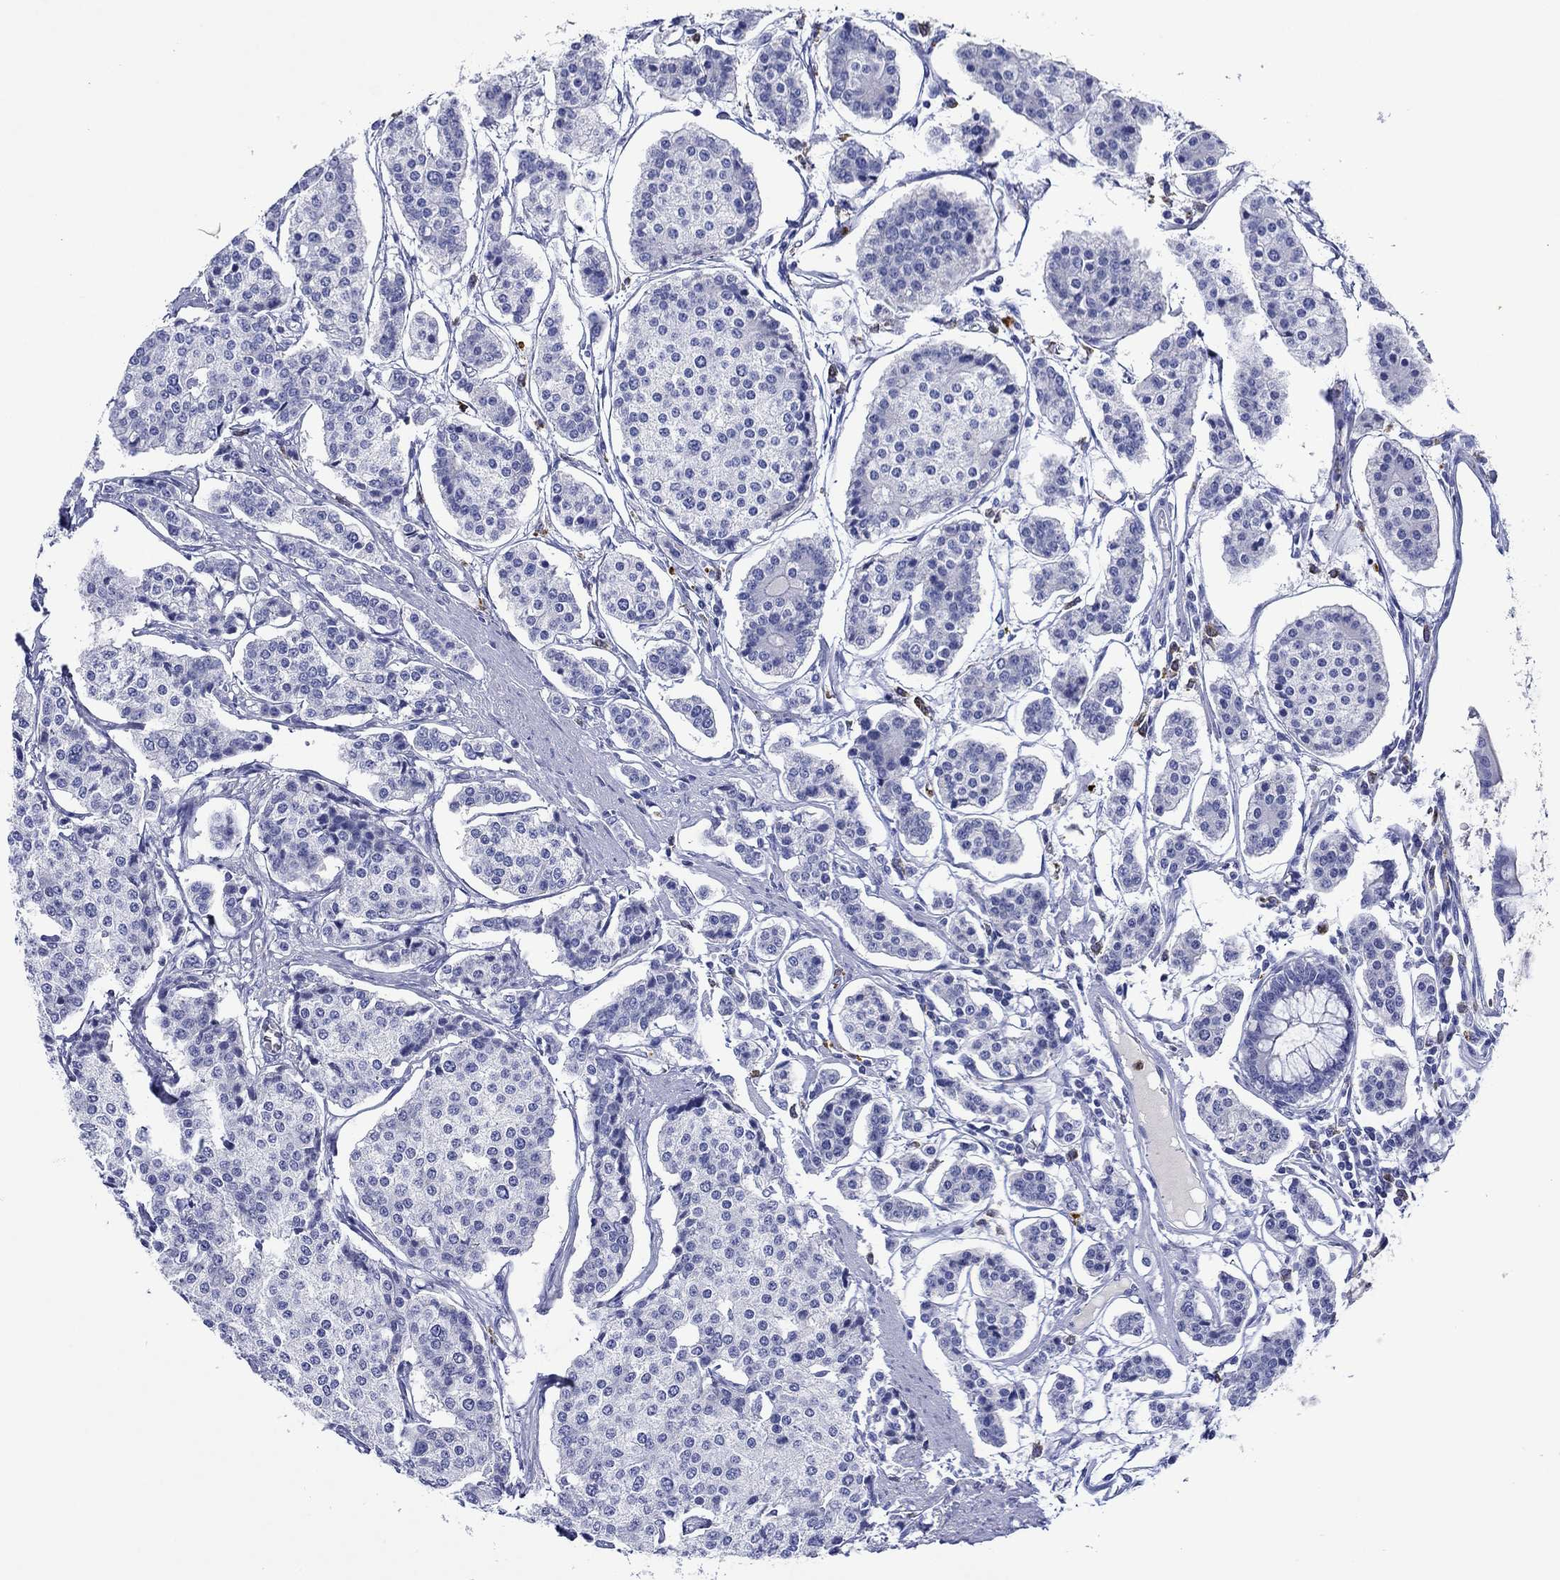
{"staining": {"intensity": "negative", "quantity": "none", "location": "none"}, "tissue": "carcinoid", "cell_type": "Tumor cells", "image_type": "cancer", "snomed": [{"axis": "morphology", "description": "Carcinoid, malignant, NOS"}, {"axis": "topography", "description": "Small intestine"}], "caption": "DAB (3,3'-diaminobenzidine) immunohistochemical staining of carcinoid demonstrates no significant expression in tumor cells. Nuclei are stained in blue.", "gene": "EPX", "patient": {"sex": "female", "age": 65}}